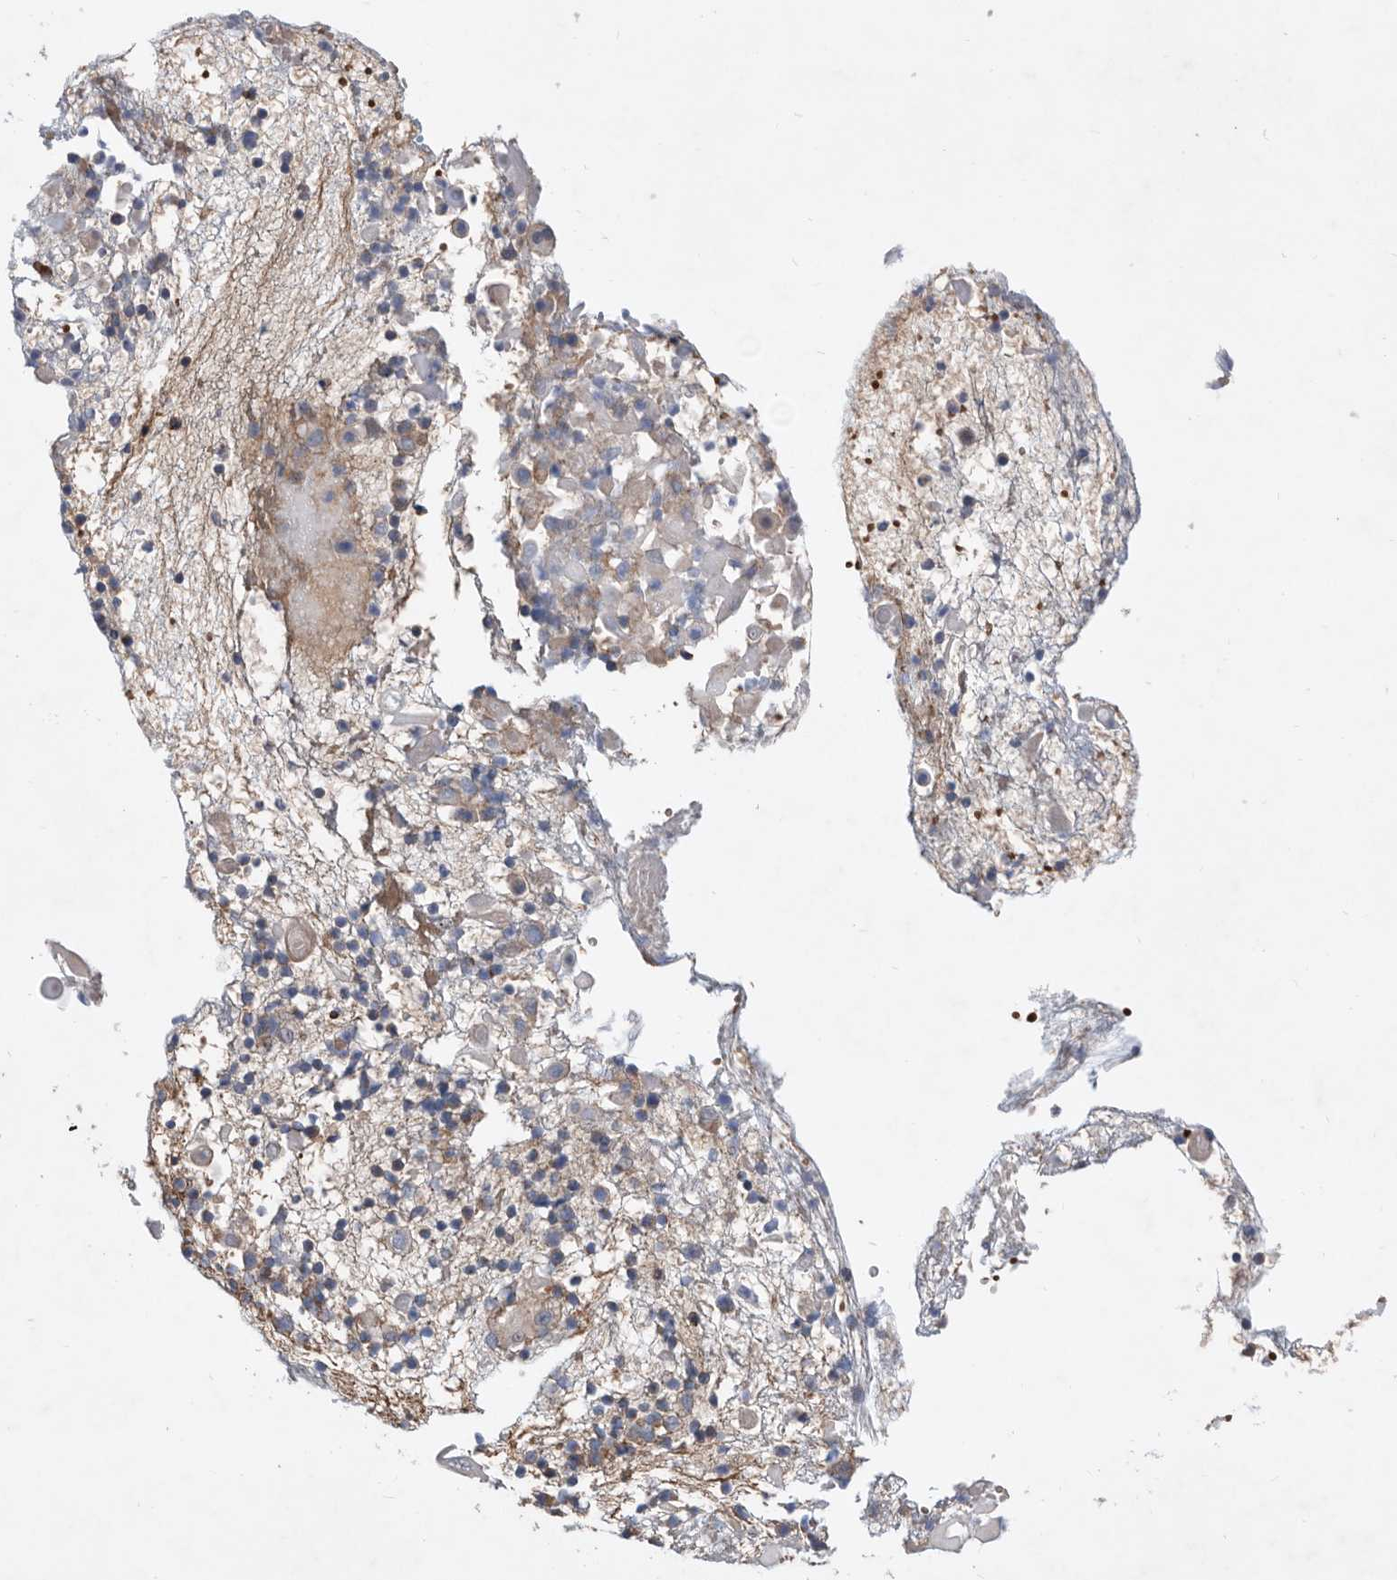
{"staining": {"intensity": "moderate", "quantity": "25%-75%", "location": "cytoplasmic/membranous"}, "tissue": "cervical cancer", "cell_type": "Tumor cells", "image_type": "cancer", "snomed": [{"axis": "morphology", "description": "Squamous cell carcinoma, NOS"}, {"axis": "topography", "description": "Cervix"}], "caption": "Cervical cancer was stained to show a protein in brown. There is medium levels of moderate cytoplasmic/membranous positivity in about 25%-75% of tumor cells. The staining was performed using DAB, with brown indicating positive protein expression. Nuclei are stained blue with hematoxylin.", "gene": "ATP13A3", "patient": {"sex": "female", "age": 74}}